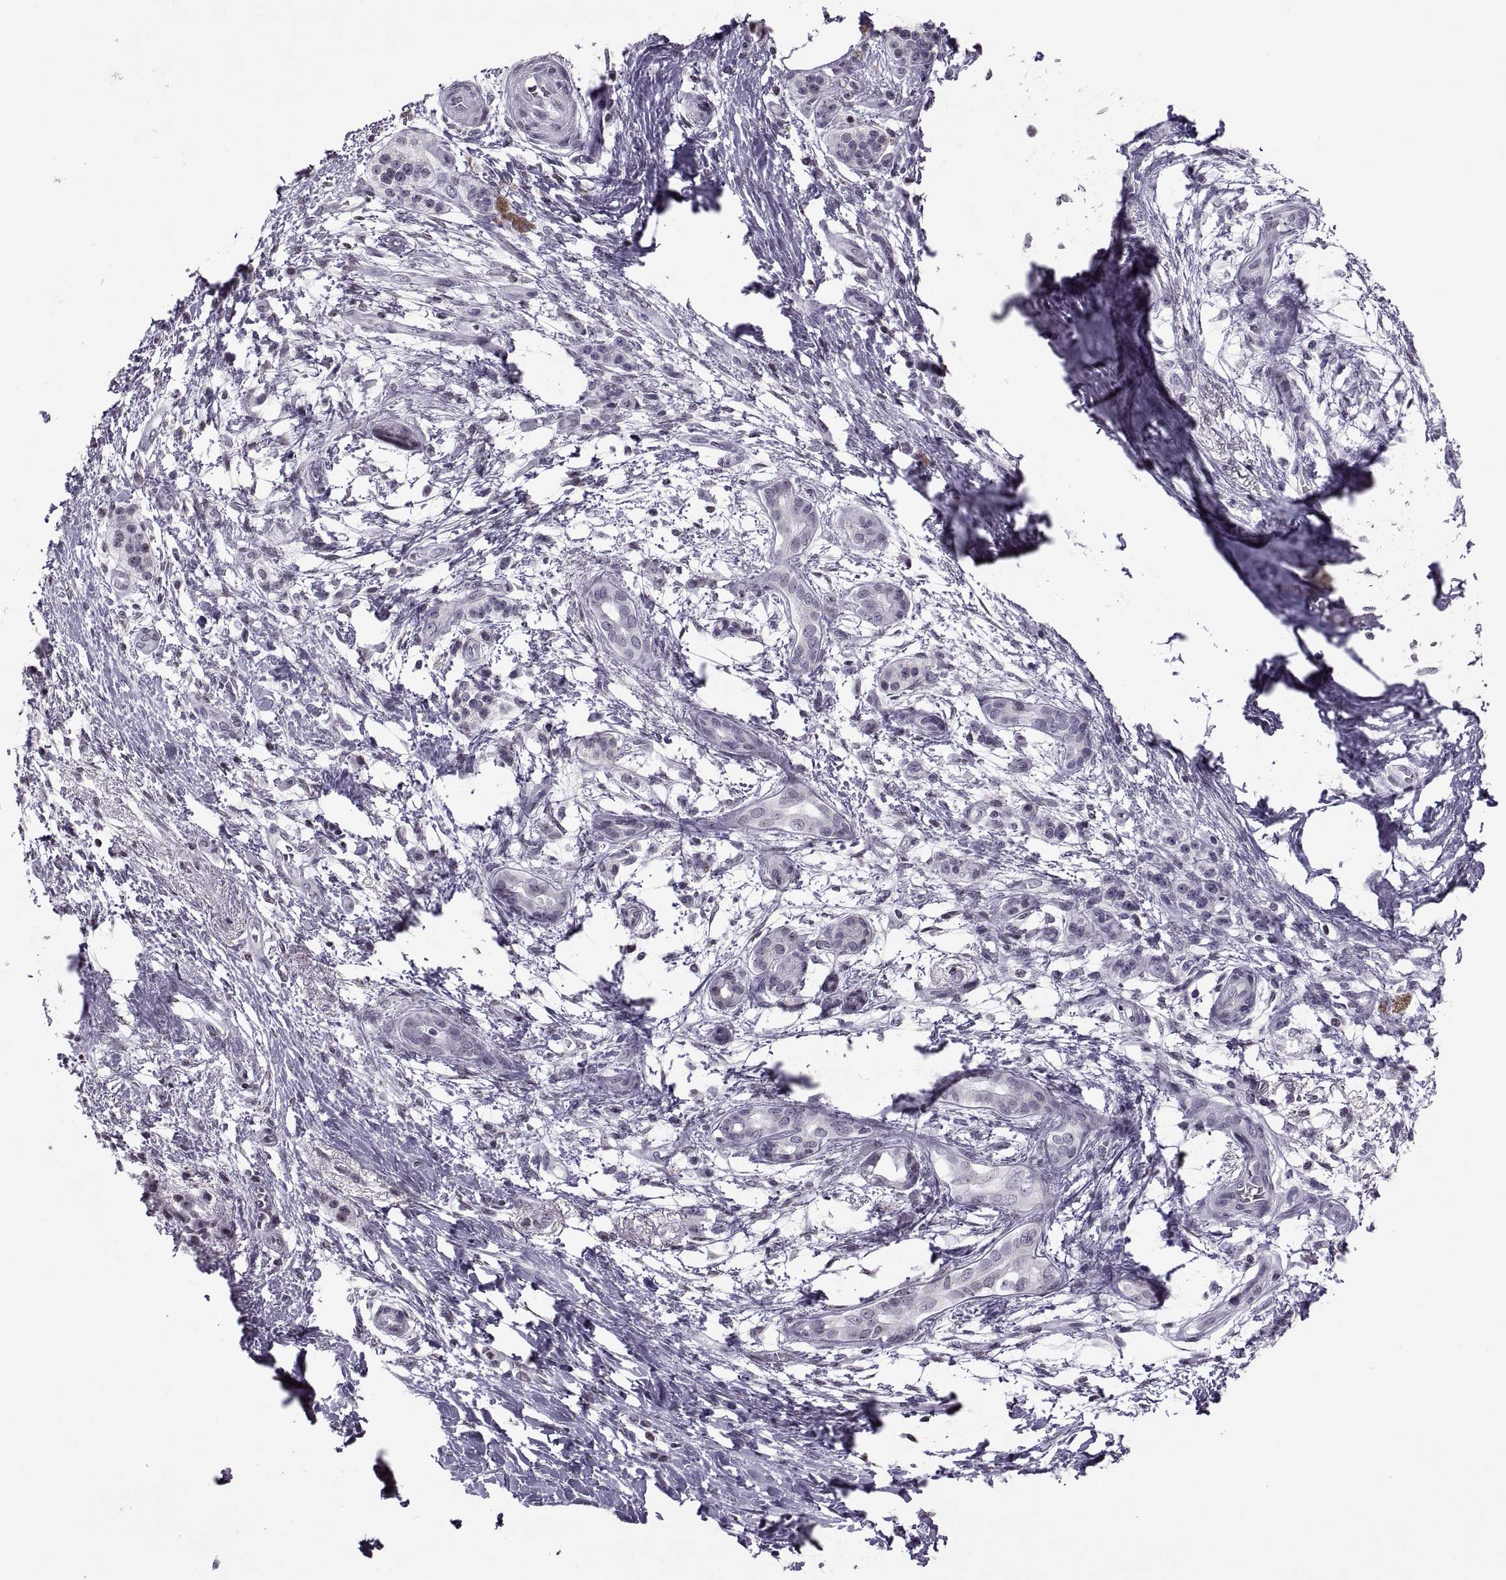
{"staining": {"intensity": "negative", "quantity": "none", "location": "none"}, "tissue": "pancreatic cancer", "cell_type": "Tumor cells", "image_type": "cancer", "snomed": [{"axis": "morphology", "description": "Adenocarcinoma, NOS"}, {"axis": "topography", "description": "Pancreas"}], "caption": "The photomicrograph displays no significant expression in tumor cells of pancreatic cancer.", "gene": "H1-8", "patient": {"sex": "female", "age": 72}}